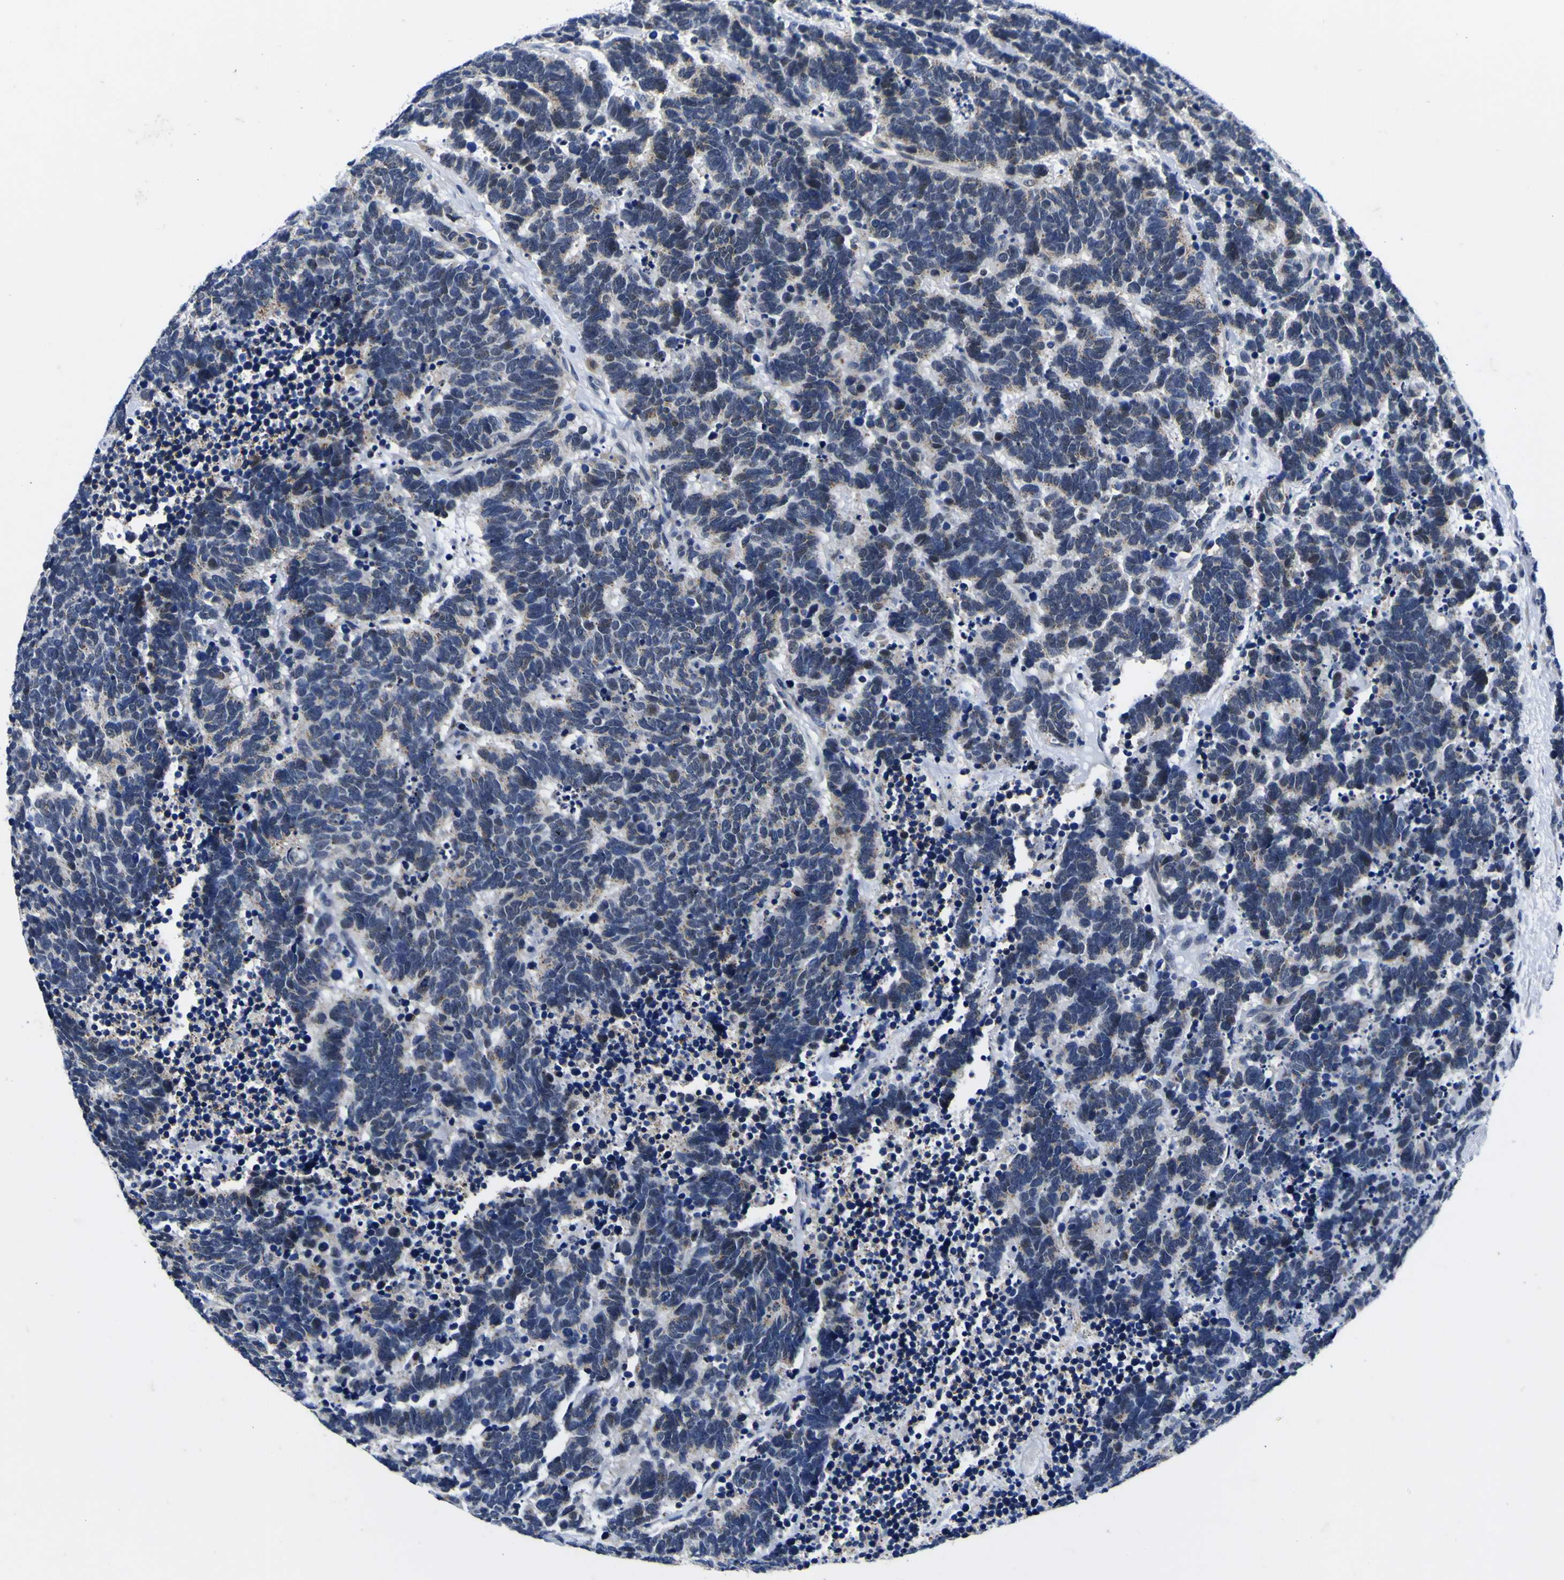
{"staining": {"intensity": "negative", "quantity": "none", "location": "none"}, "tissue": "carcinoid", "cell_type": "Tumor cells", "image_type": "cancer", "snomed": [{"axis": "morphology", "description": "Carcinoma, NOS"}, {"axis": "morphology", "description": "Carcinoid, malignant, NOS"}, {"axis": "topography", "description": "Urinary bladder"}], "caption": "Protein analysis of carcinoid reveals no significant staining in tumor cells.", "gene": "IGFLR1", "patient": {"sex": "male", "age": 57}}